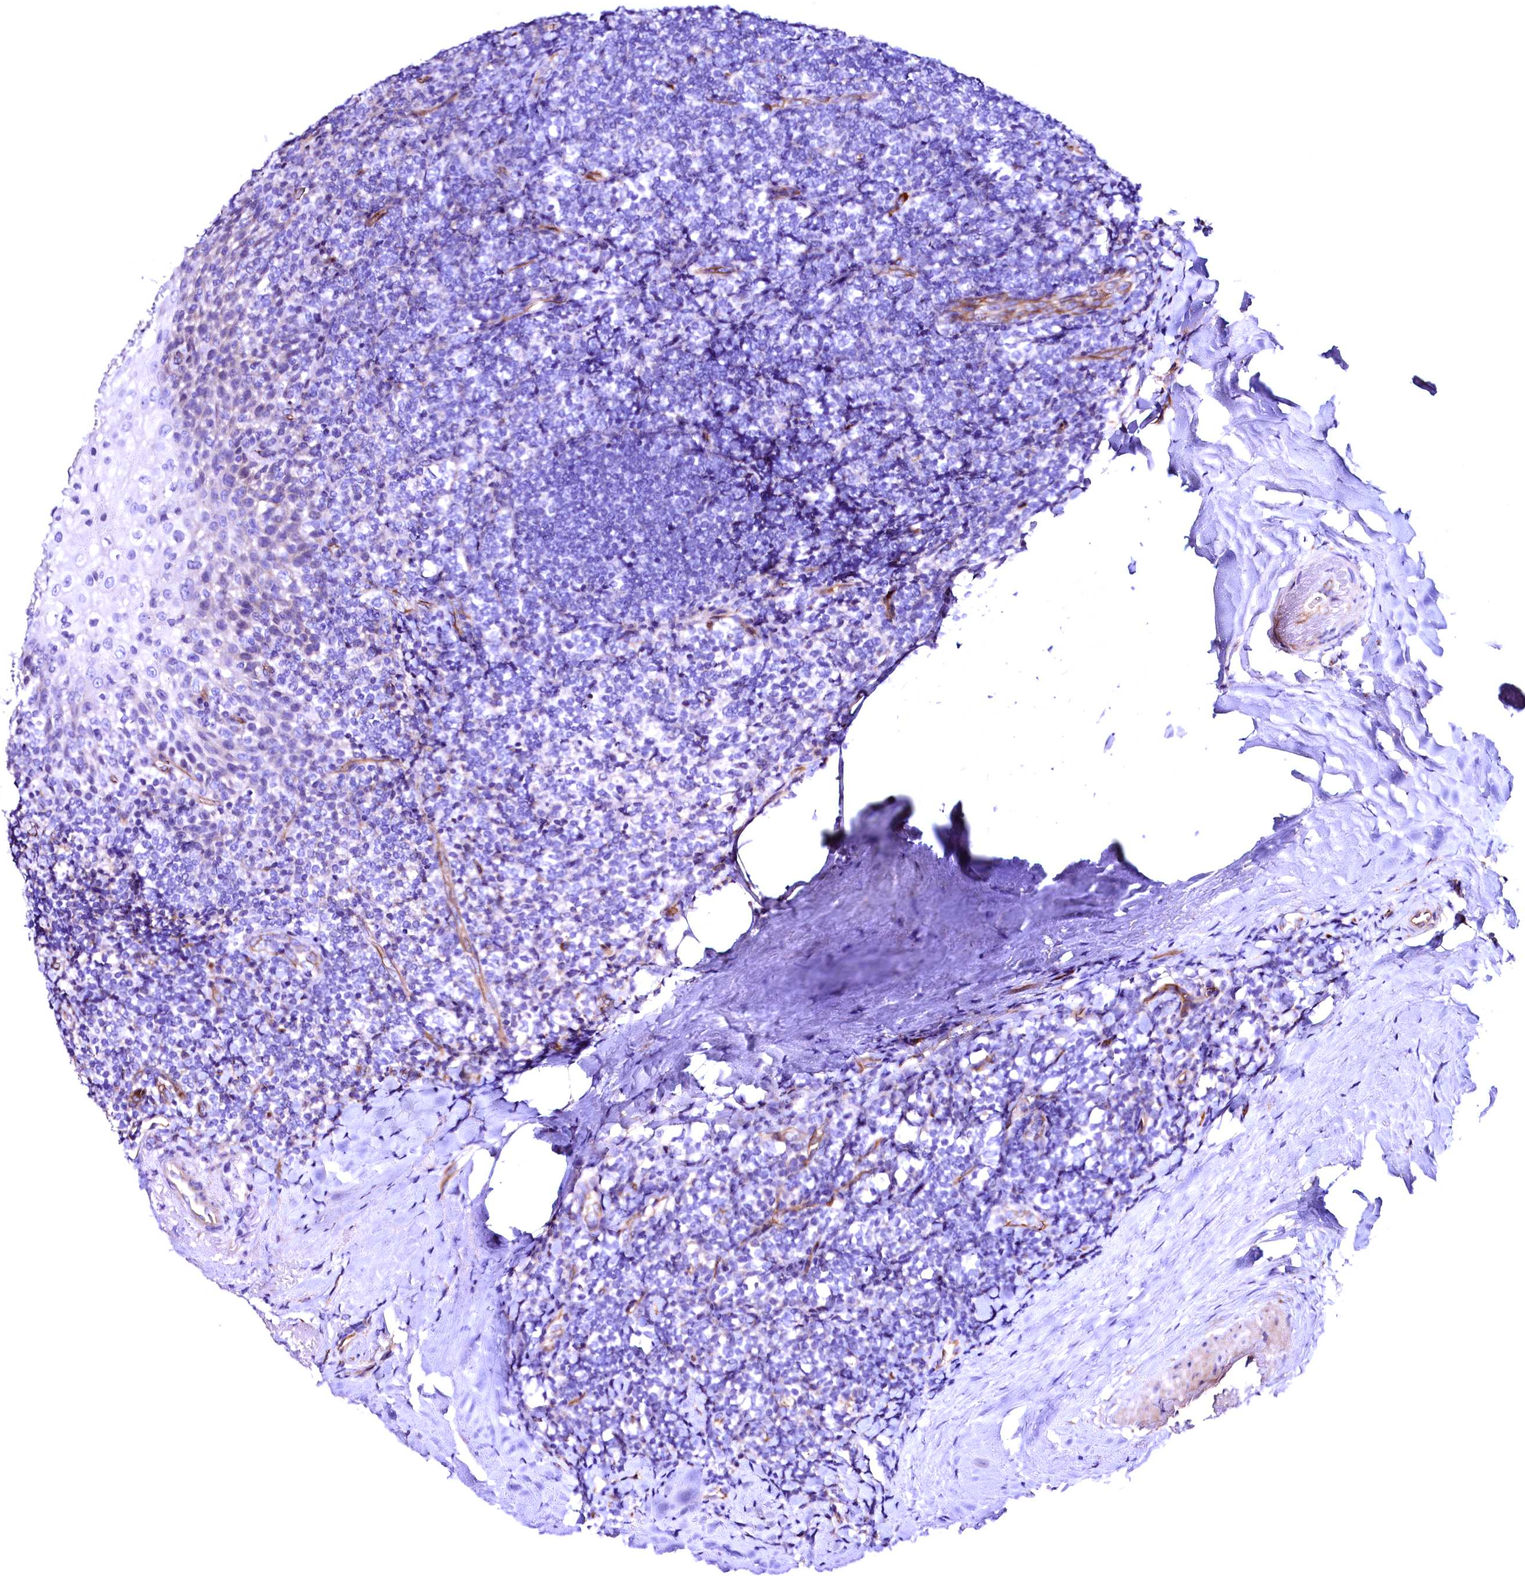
{"staining": {"intensity": "negative", "quantity": "none", "location": "none"}, "tissue": "tonsil", "cell_type": "Germinal center cells", "image_type": "normal", "snomed": [{"axis": "morphology", "description": "Normal tissue, NOS"}, {"axis": "topography", "description": "Tonsil"}], "caption": "Germinal center cells show no significant protein expression in benign tonsil. (Brightfield microscopy of DAB IHC at high magnification).", "gene": "SLF1", "patient": {"sex": "male", "age": 37}}